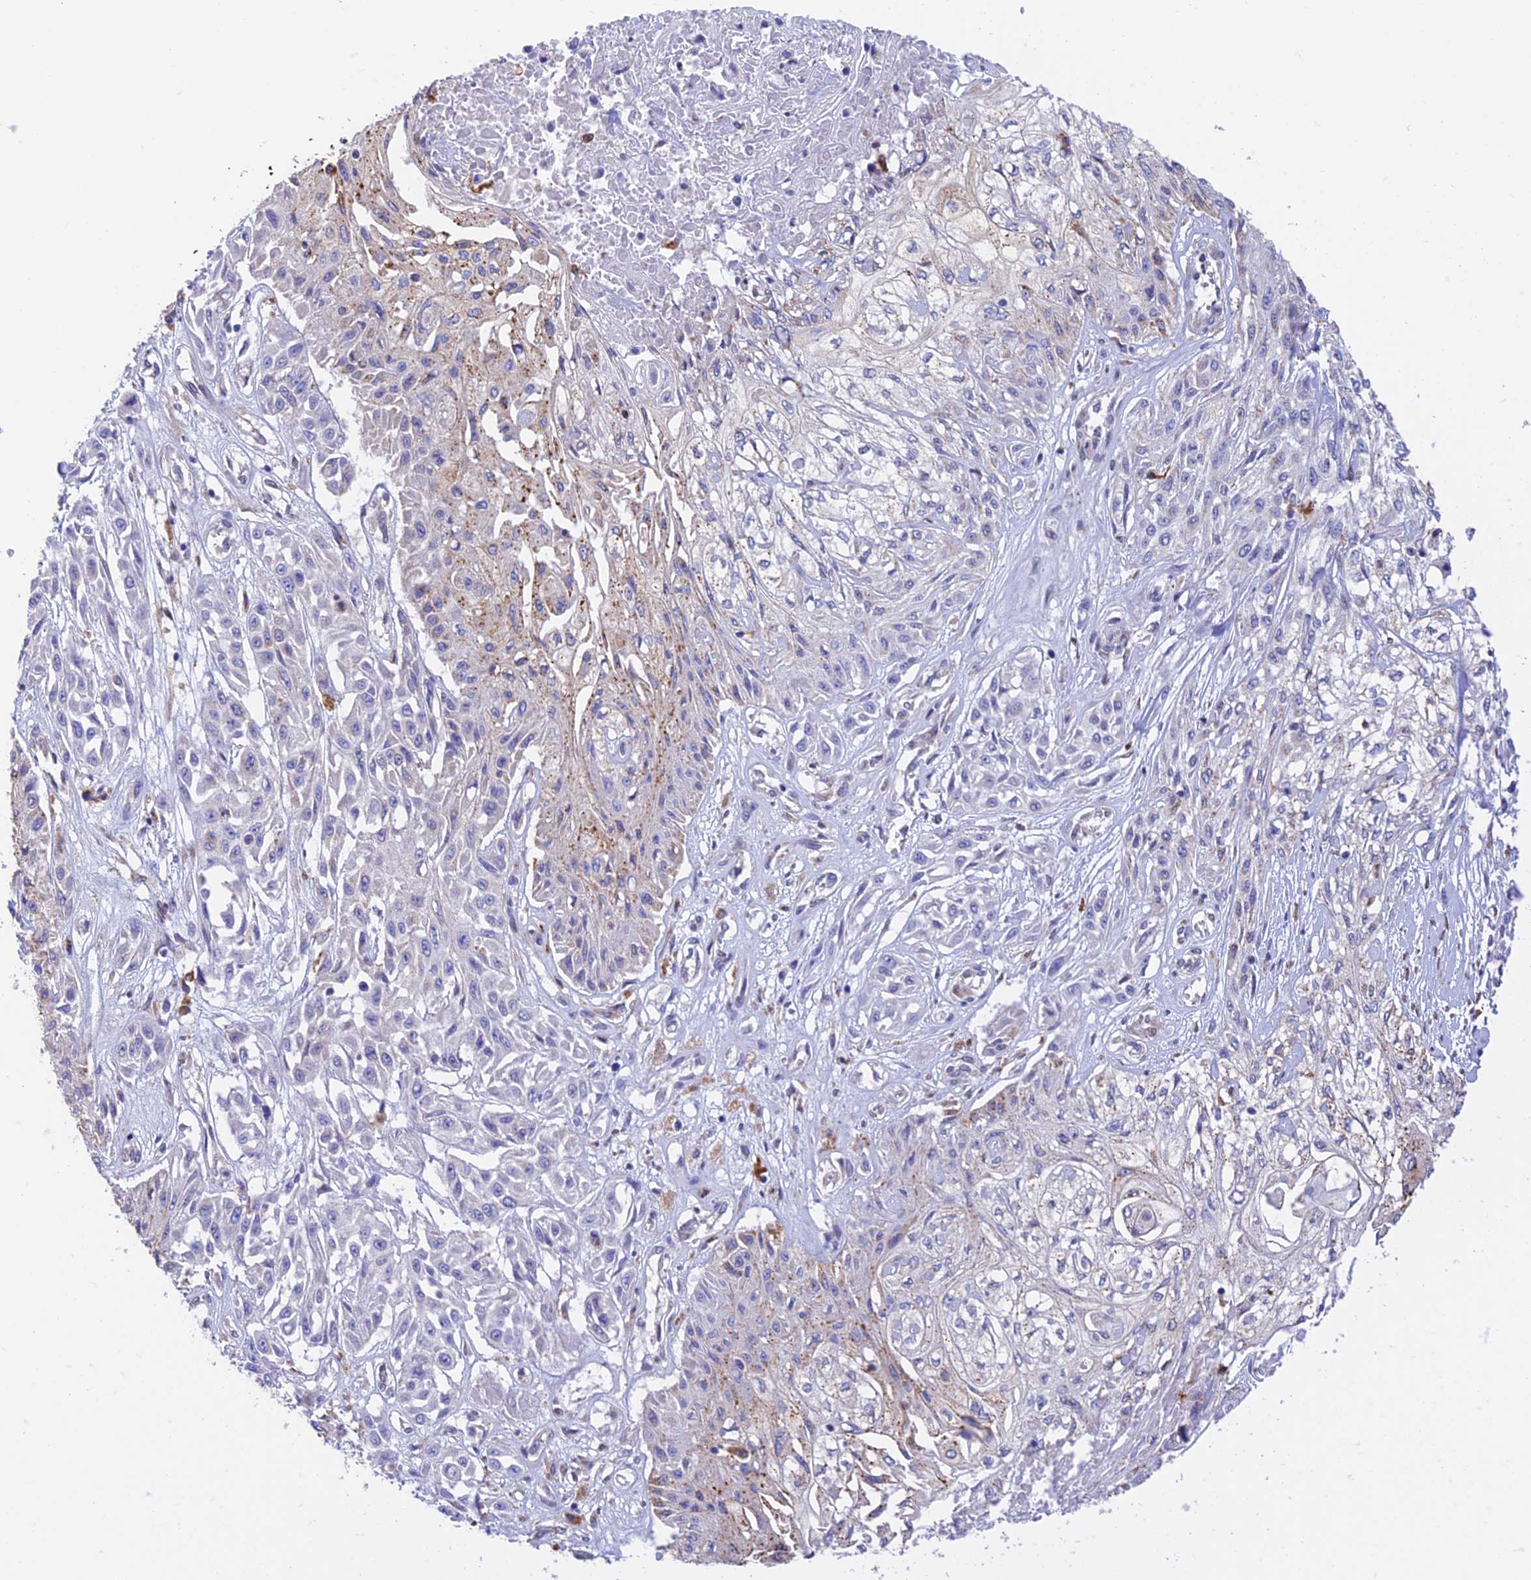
{"staining": {"intensity": "moderate", "quantity": "<25%", "location": "cytoplasmic/membranous"}, "tissue": "skin cancer", "cell_type": "Tumor cells", "image_type": "cancer", "snomed": [{"axis": "morphology", "description": "Squamous cell carcinoma, NOS"}, {"axis": "morphology", "description": "Squamous cell carcinoma, metastatic, NOS"}, {"axis": "topography", "description": "Skin"}, {"axis": "topography", "description": "Lymph node"}], "caption": "Brown immunohistochemical staining in human skin cancer (squamous cell carcinoma) shows moderate cytoplasmic/membranous staining in approximately <25% of tumor cells.", "gene": "VKORC1", "patient": {"sex": "male", "age": 75}}